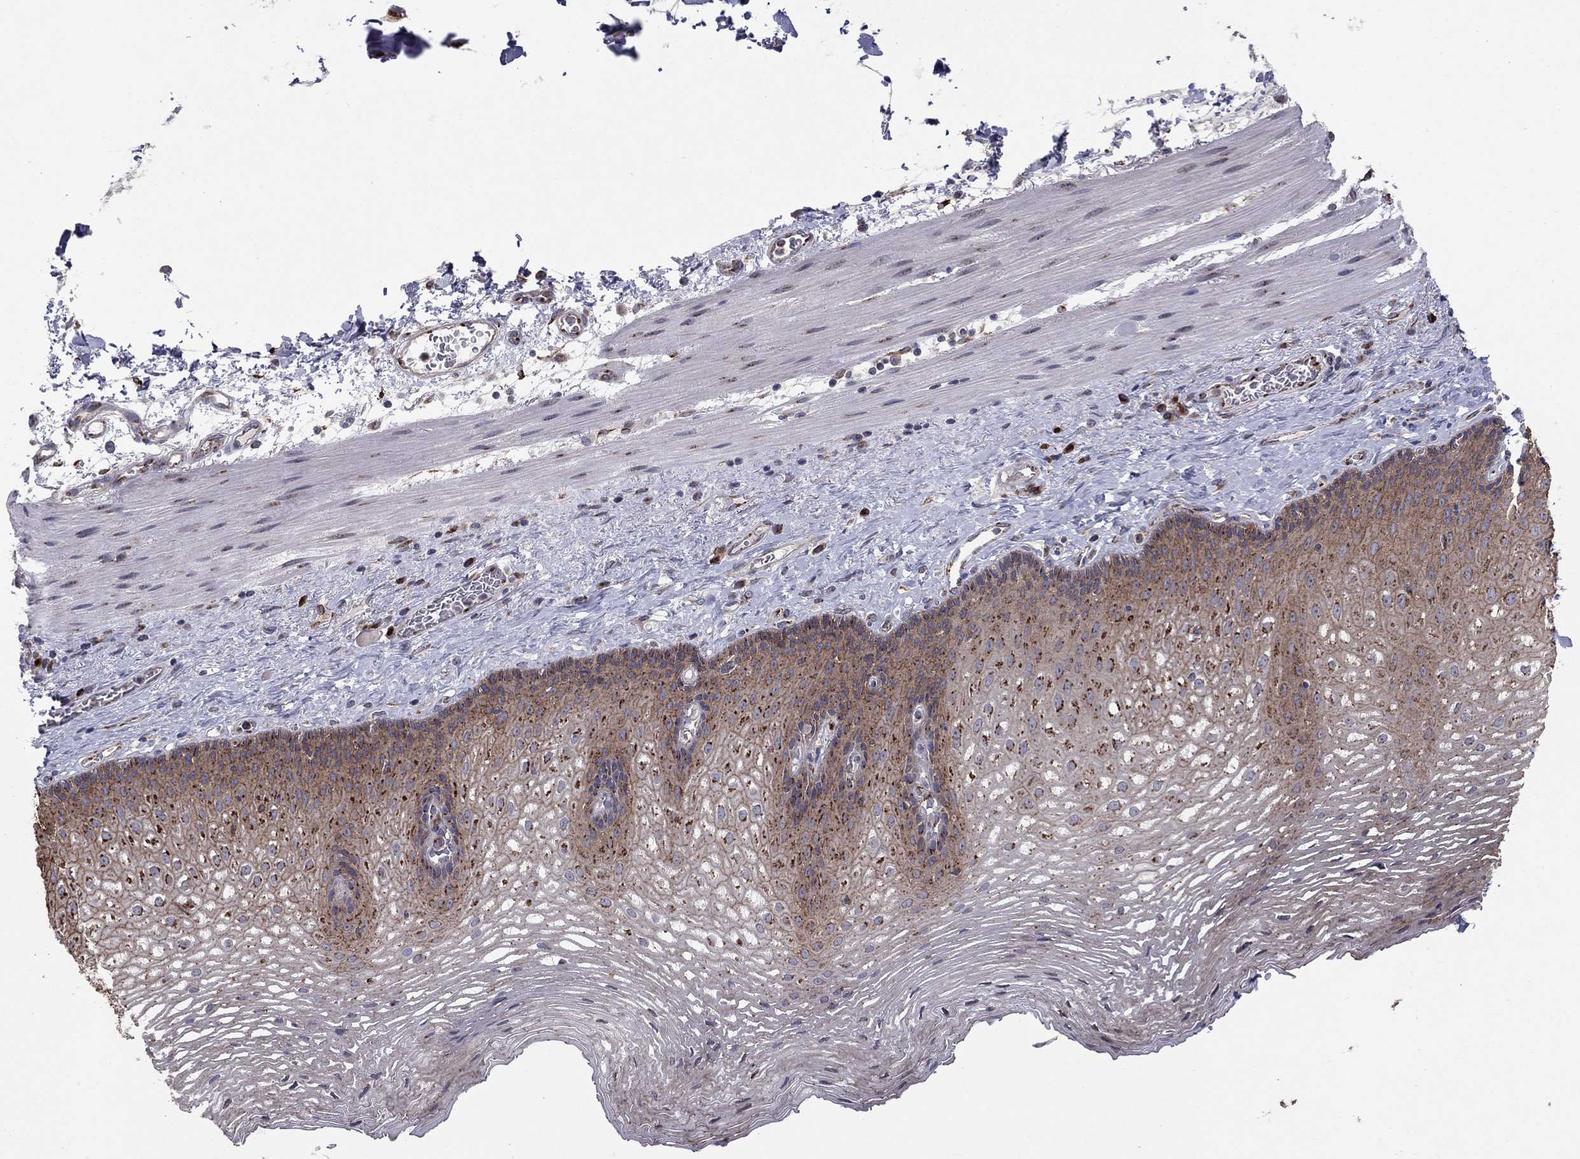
{"staining": {"intensity": "moderate", "quantity": "<25%", "location": "cytoplasmic/membranous"}, "tissue": "esophagus", "cell_type": "Squamous epithelial cells", "image_type": "normal", "snomed": [{"axis": "morphology", "description": "Normal tissue, NOS"}, {"axis": "topography", "description": "Esophagus"}], "caption": "Immunohistochemical staining of benign human esophagus displays moderate cytoplasmic/membranous protein staining in about <25% of squamous epithelial cells. (DAB = brown stain, brightfield microscopy at high magnification).", "gene": "YIF1A", "patient": {"sex": "male", "age": 76}}